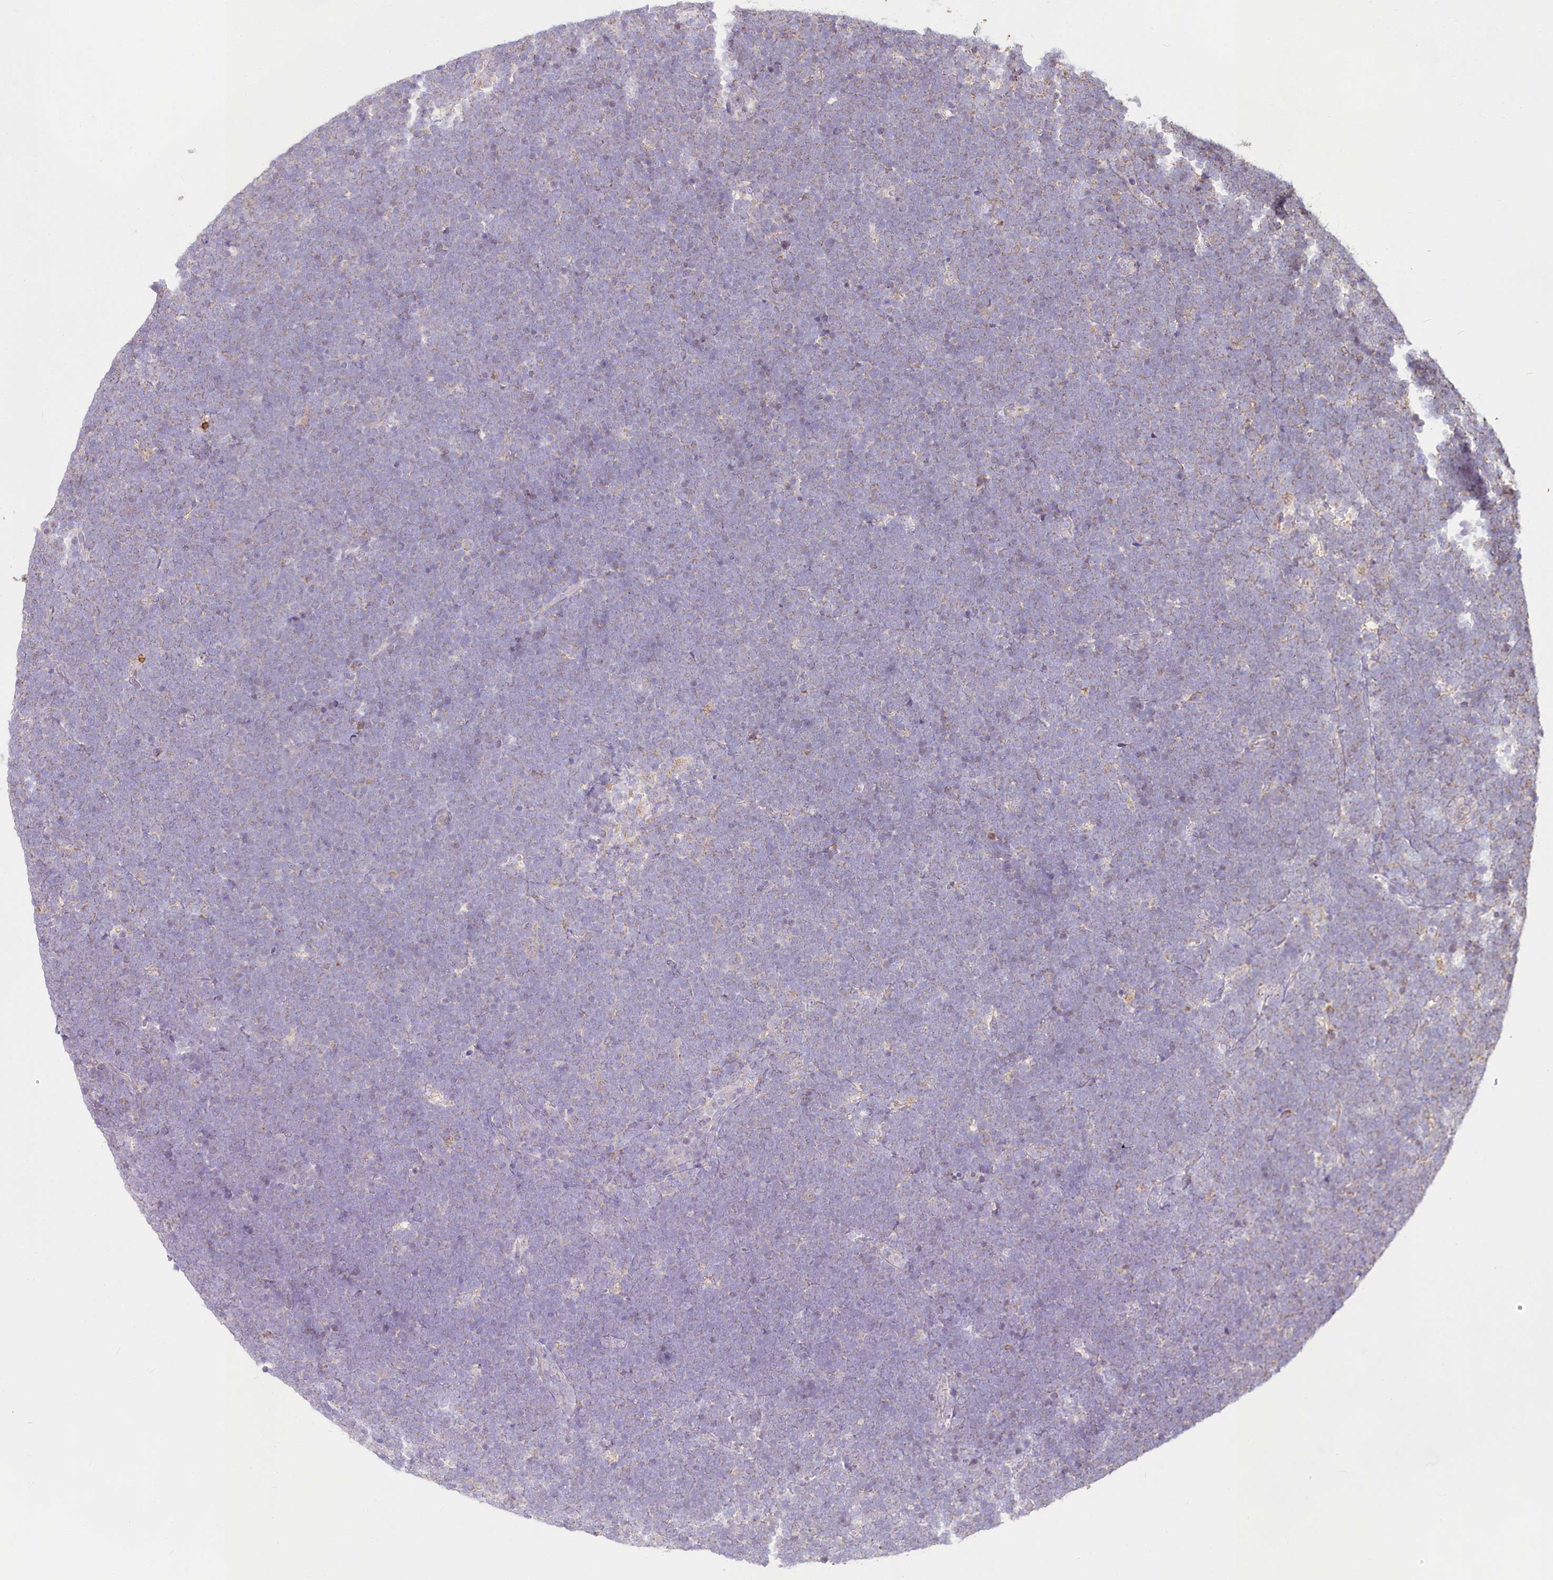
{"staining": {"intensity": "negative", "quantity": "none", "location": "none"}, "tissue": "lymphoma", "cell_type": "Tumor cells", "image_type": "cancer", "snomed": [{"axis": "morphology", "description": "Malignant lymphoma, non-Hodgkin's type, High grade"}, {"axis": "topography", "description": "Lymph node"}], "caption": "Tumor cells show no significant protein staining in lymphoma.", "gene": "TASOR2", "patient": {"sex": "male", "age": 13}}